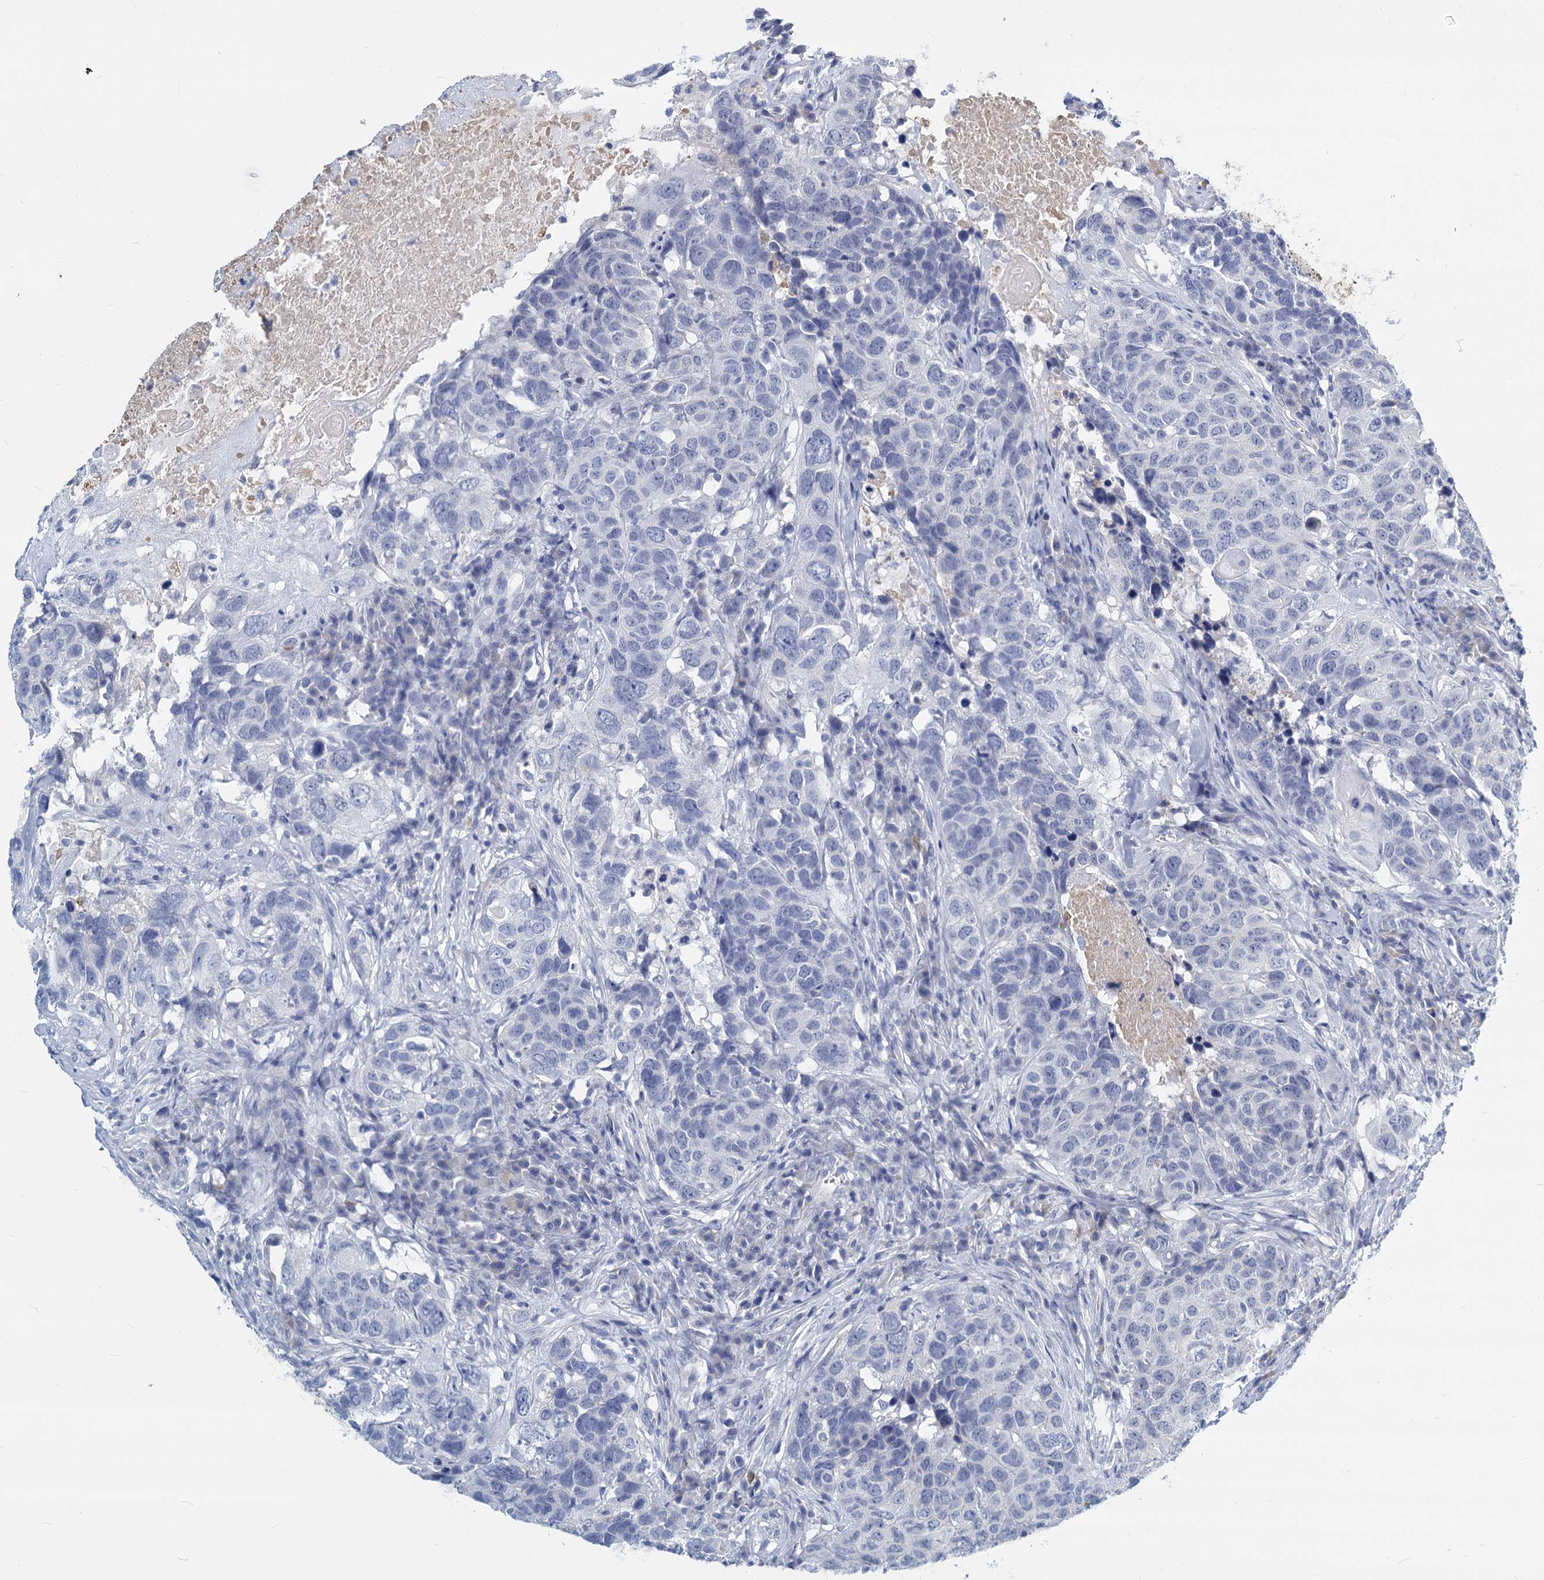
{"staining": {"intensity": "negative", "quantity": "none", "location": "none"}, "tissue": "head and neck cancer", "cell_type": "Tumor cells", "image_type": "cancer", "snomed": [{"axis": "morphology", "description": "Squamous cell carcinoma, NOS"}, {"axis": "topography", "description": "Head-Neck"}], "caption": "Tumor cells are negative for protein expression in human head and neck cancer (squamous cell carcinoma).", "gene": "GSTM3", "patient": {"sex": "male", "age": 66}}